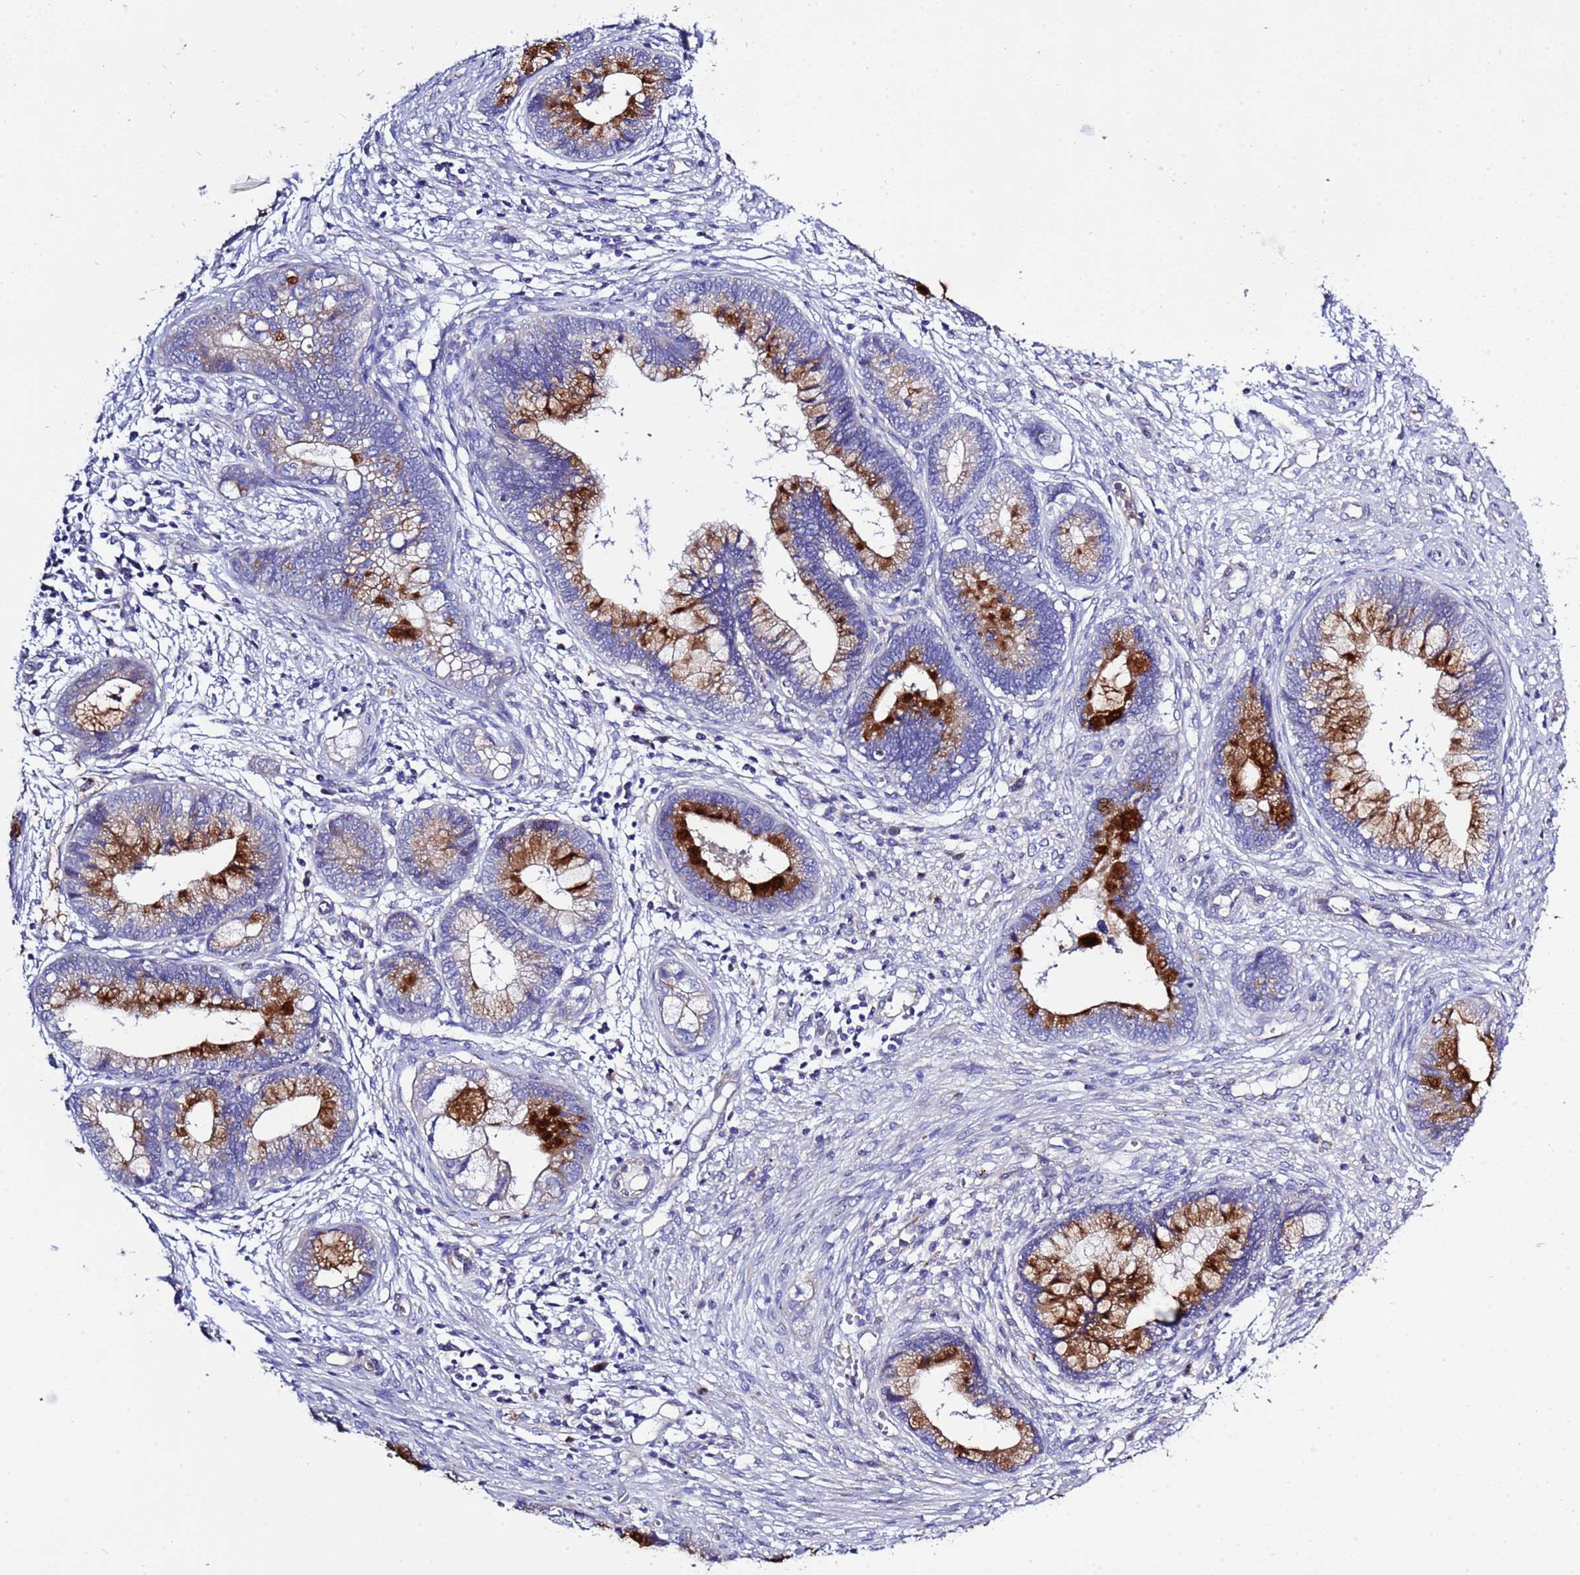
{"staining": {"intensity": "strong", "quantity": "25%-75%", "location": "cytoplasmic/membranous"}, "tissue": "cervical cancer", "cell_type": "Tumor cells", "image_type": "cancer", "snomed": [{"axis": "morphology", "description": "Adenocarcinoma, NOS"}, {"axis": "topography", "description": "Cervix"}], "caption": "An immunohistochemistry image of tumor tissue is shown. Protein staining in brown shows strong cytoplasmic/membranous positivity in adenocarcinoma (cervical) within tumor cells.", "gene": "KICS2", "patient": {"sex": "female", "age": 44}}